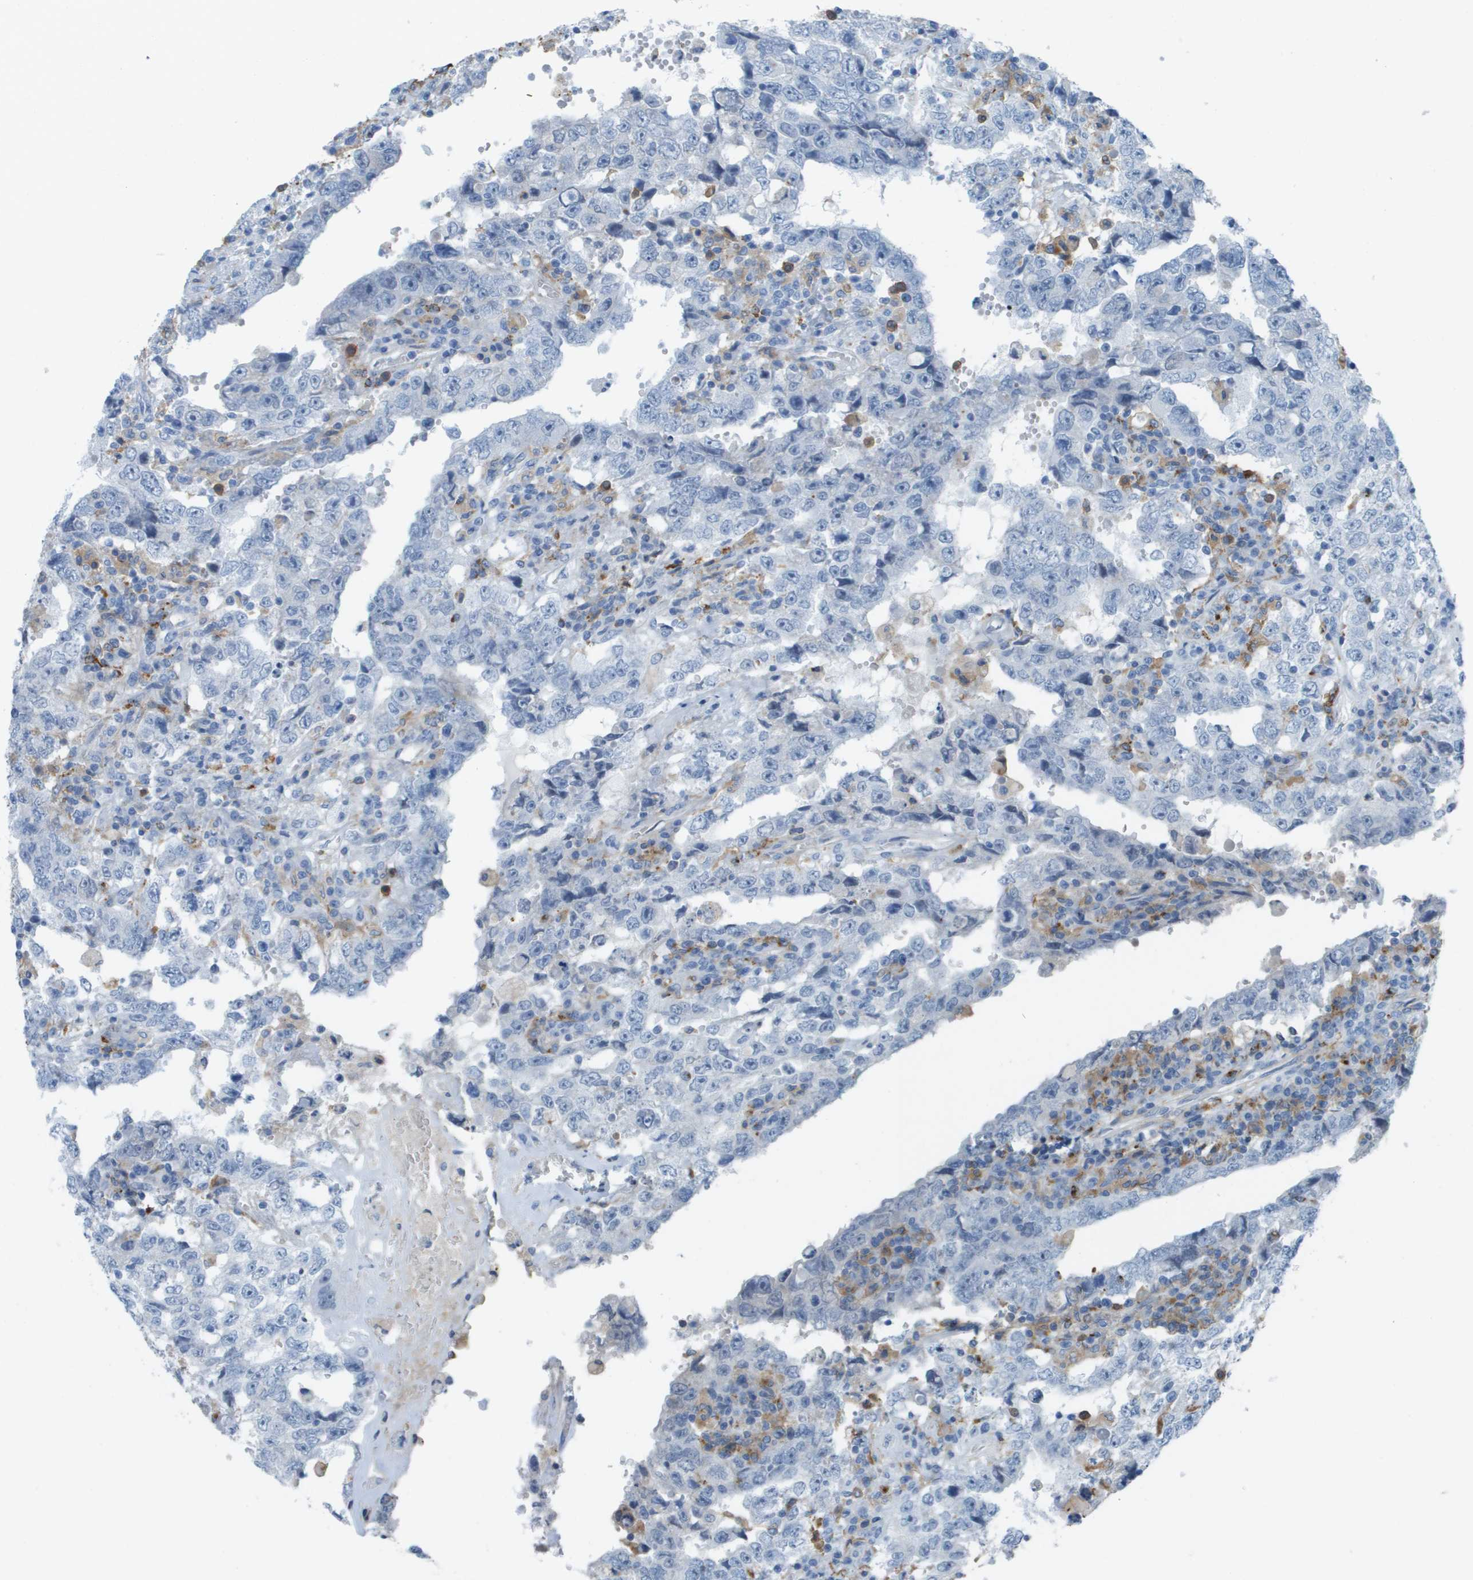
{"staining": {"intensity": "negative", "quantity": "none", "location": "none"}, "tissue": "testis cancer", "cell_type": "Tumor cells", "image_type": "cancer", "snomed": [{"axis": "morphology", "description": "Carcinoma, Embryonal, NOS"}, {"axis": "topography", "description": "Testis"}], "caption": "Immunohistochemistry histopathology image of neoplastic tissue: human embryonal carcinoma (testis) stained with DAB demonstrates no significant protein staining in tumor cells. (IHC, brightfield microscopy, high magnification).", "gene": "ZBTB43", "patient": {"sex": "male", "age": 26}}